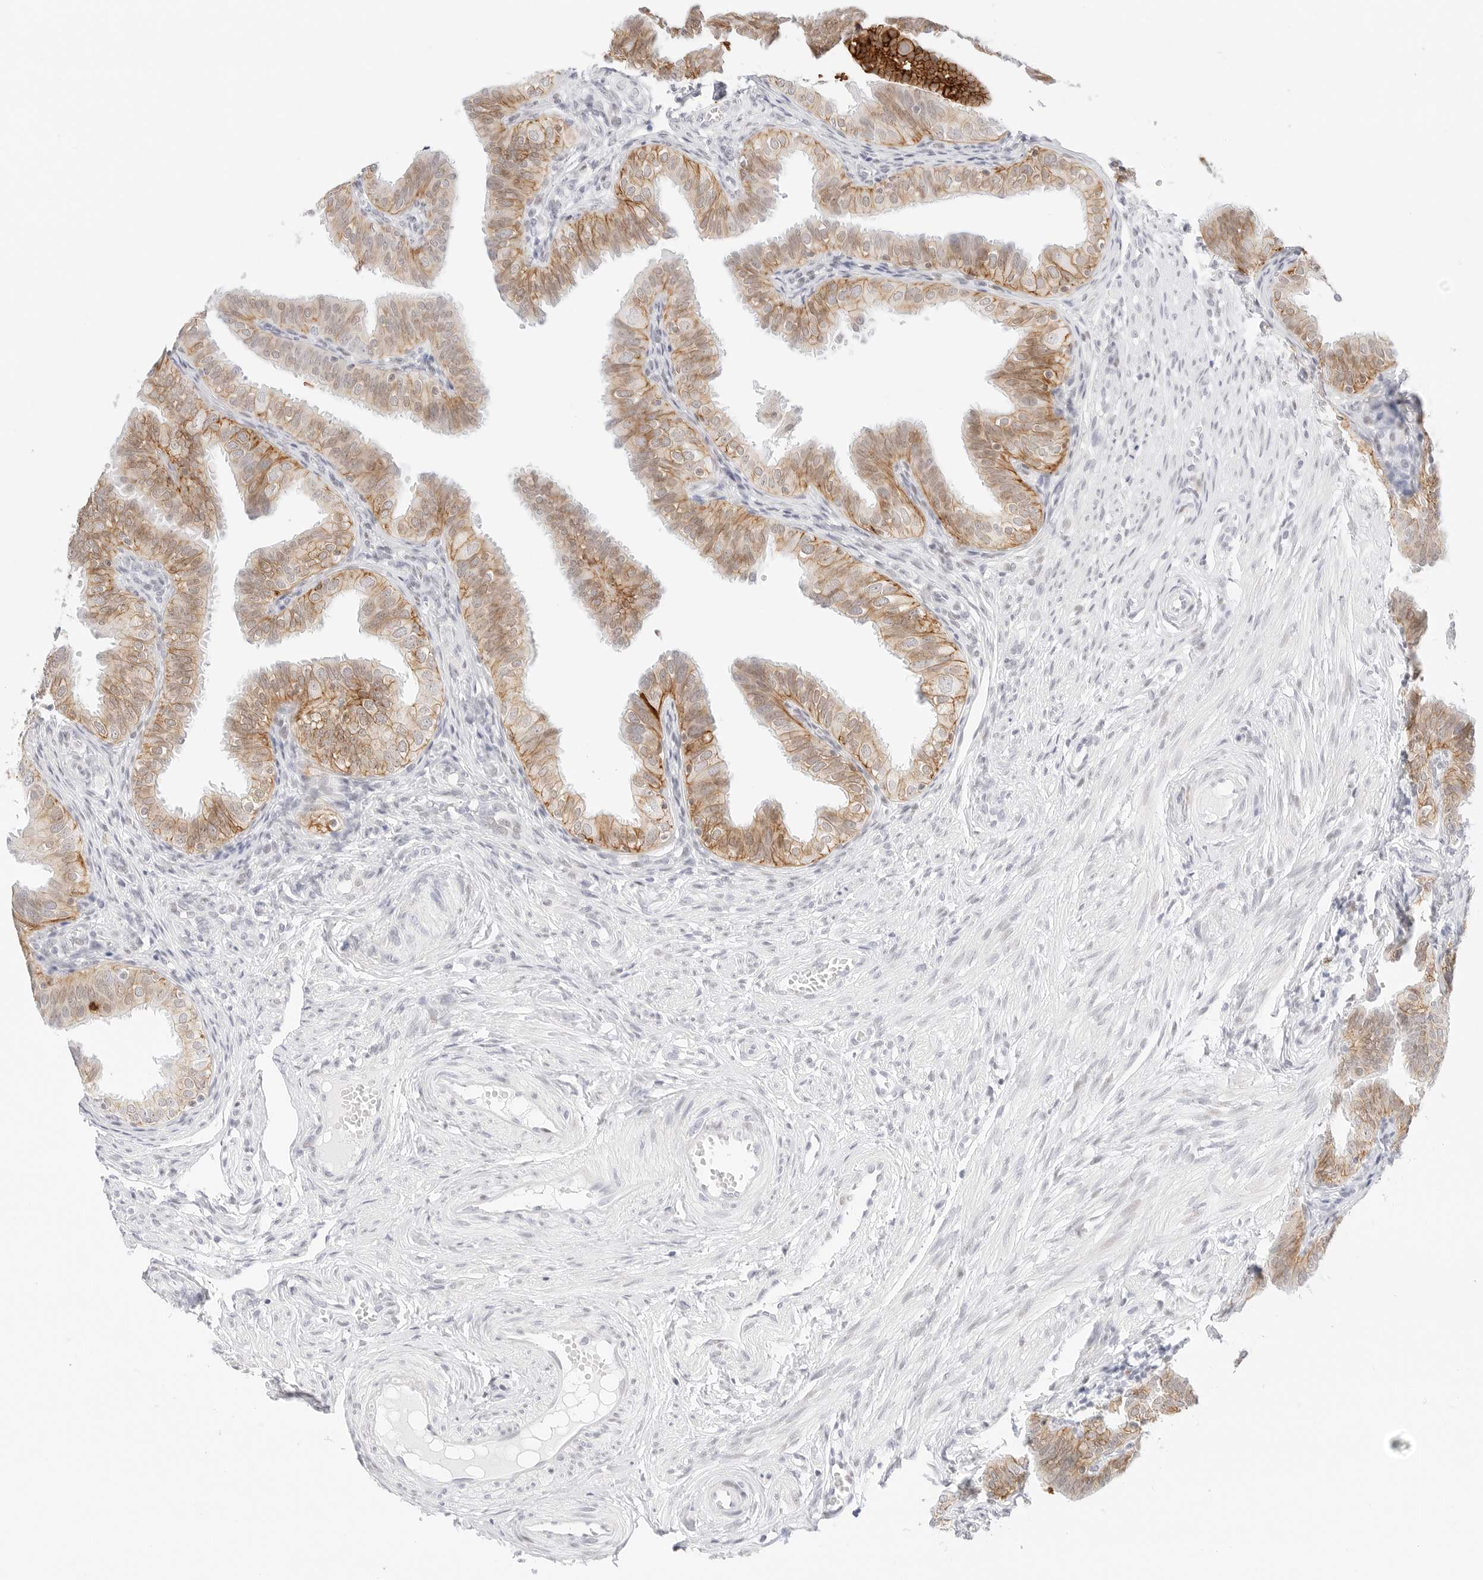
{"staining": {"intensity": "moderate", "quantity": ">75%", "location": "cytoplasmic/membranous"}, "tissue": "fallopian tube", "cell_type": "Glandular cells", "image_type": "normal", "snomed": [{"axis": "morphology", "description": "Normal tissue, NOS"}, {"axis": "topography", "description": "Fallopian tube"}], "caption": "Immunohistochemistry (IHC) (DAB (3,3'-diaminobenzidine)) staining of unremarkable human fallopian tube displays moderate cytoplasmic/membranous protein expression in approximately >75% of glandular cells. (IHC, brightfield microscopy, high magnification).", "gene": "CDH1", "patient": {"sex": "female", "age": 35}}